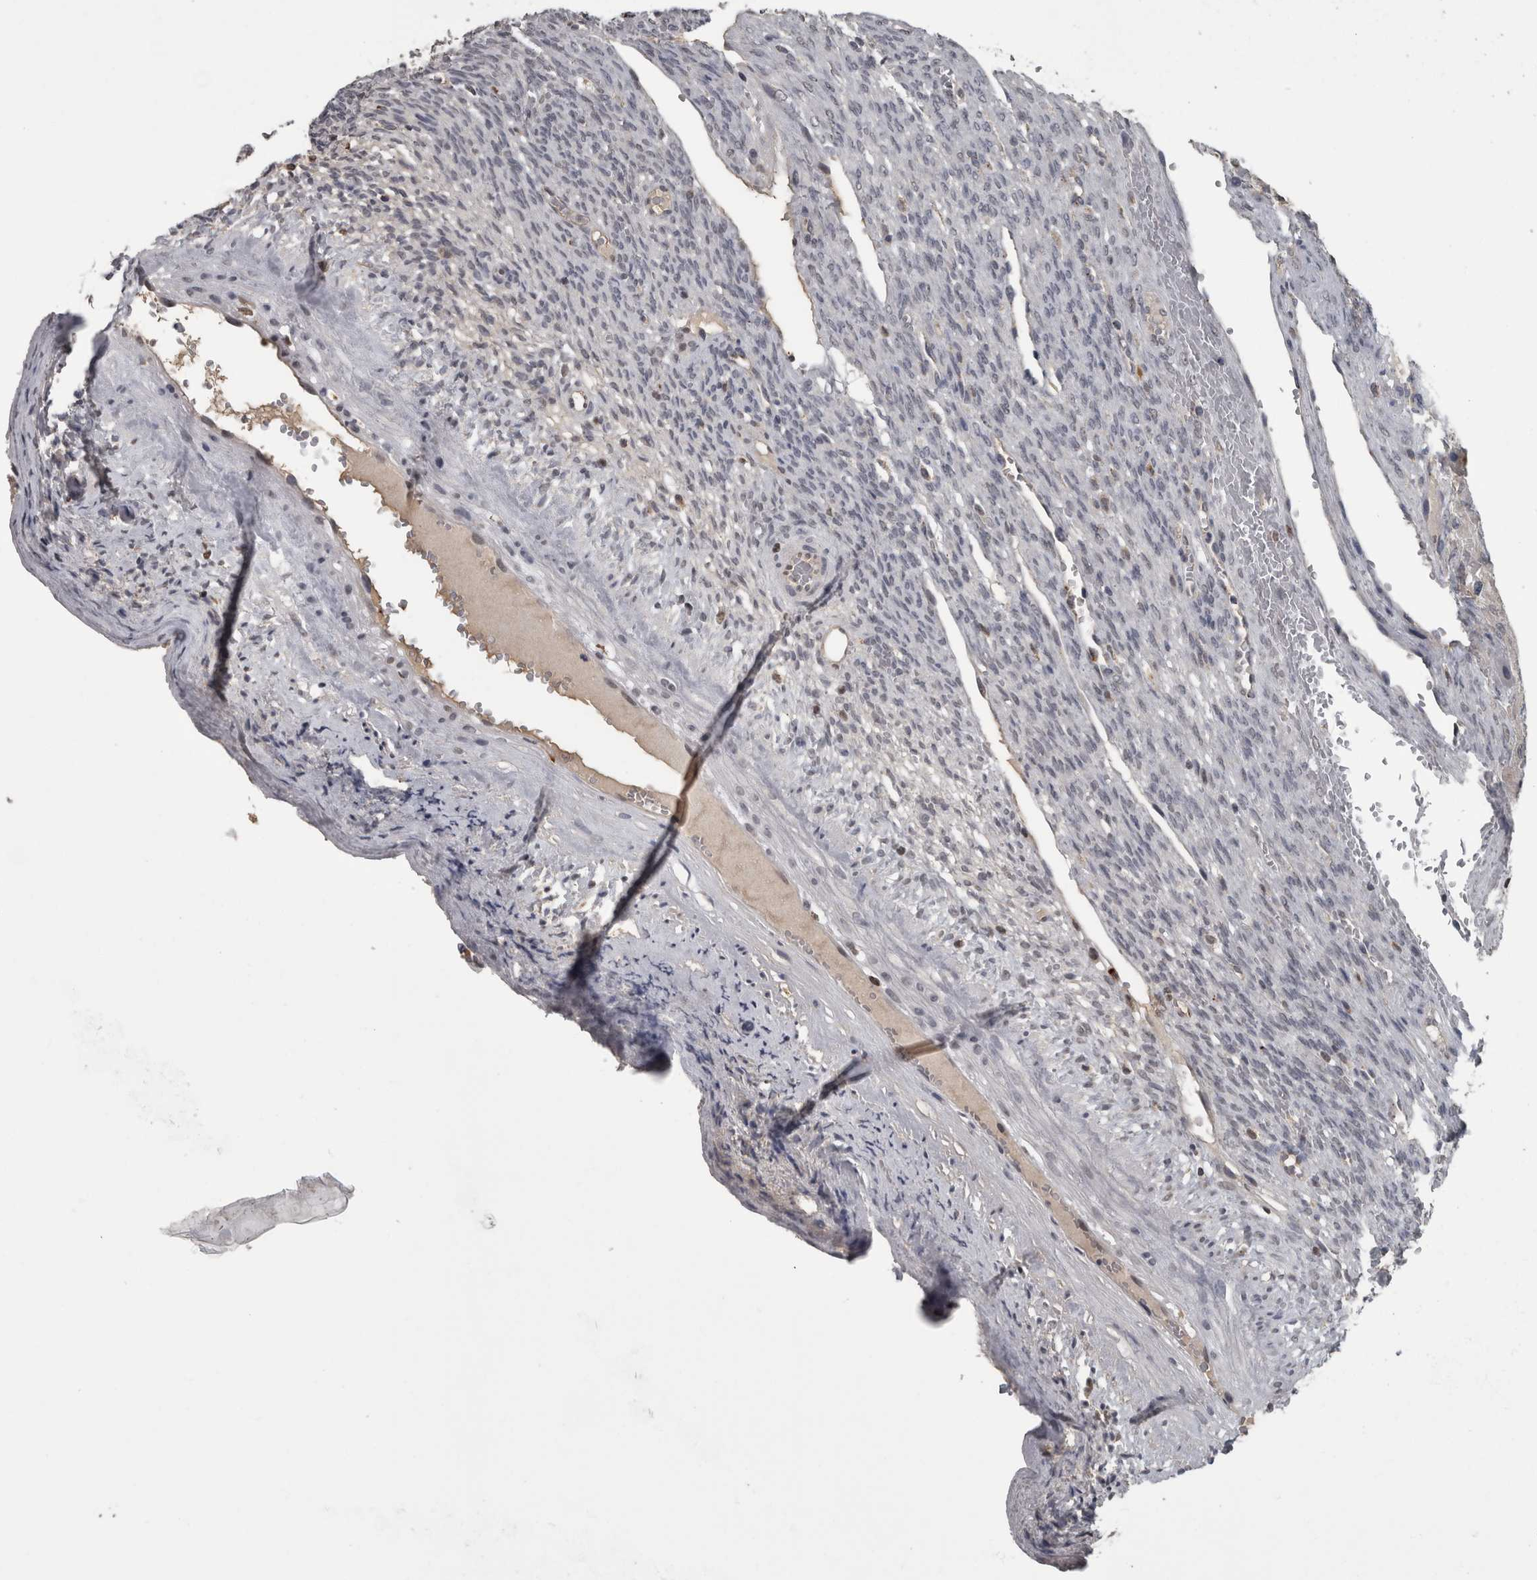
{"staining": {"intensity": "negative", "quantity": "none", "location": "none"}, "tissue": "ovary", "cell_type": "Ovarian stroma cells", "image_type": "normal", "snomed": [{"axis": "morphology", "description": "Normal tissue, NOS"}, {"axis": "topography", "description": "Ovary"}], "caption": "Photomicrograph shows no significant protein expression in ovarian stroma cells of normal ovary. (Stains: DAB (3,3'-diaminobenzidine) immunohistochemistry (IHC) with hematoxylin counter stain, Microscopy: brightfield microscopy at high magnification).", "gene": "NAAA", "patient": {"sex": "female", "age": 34}}